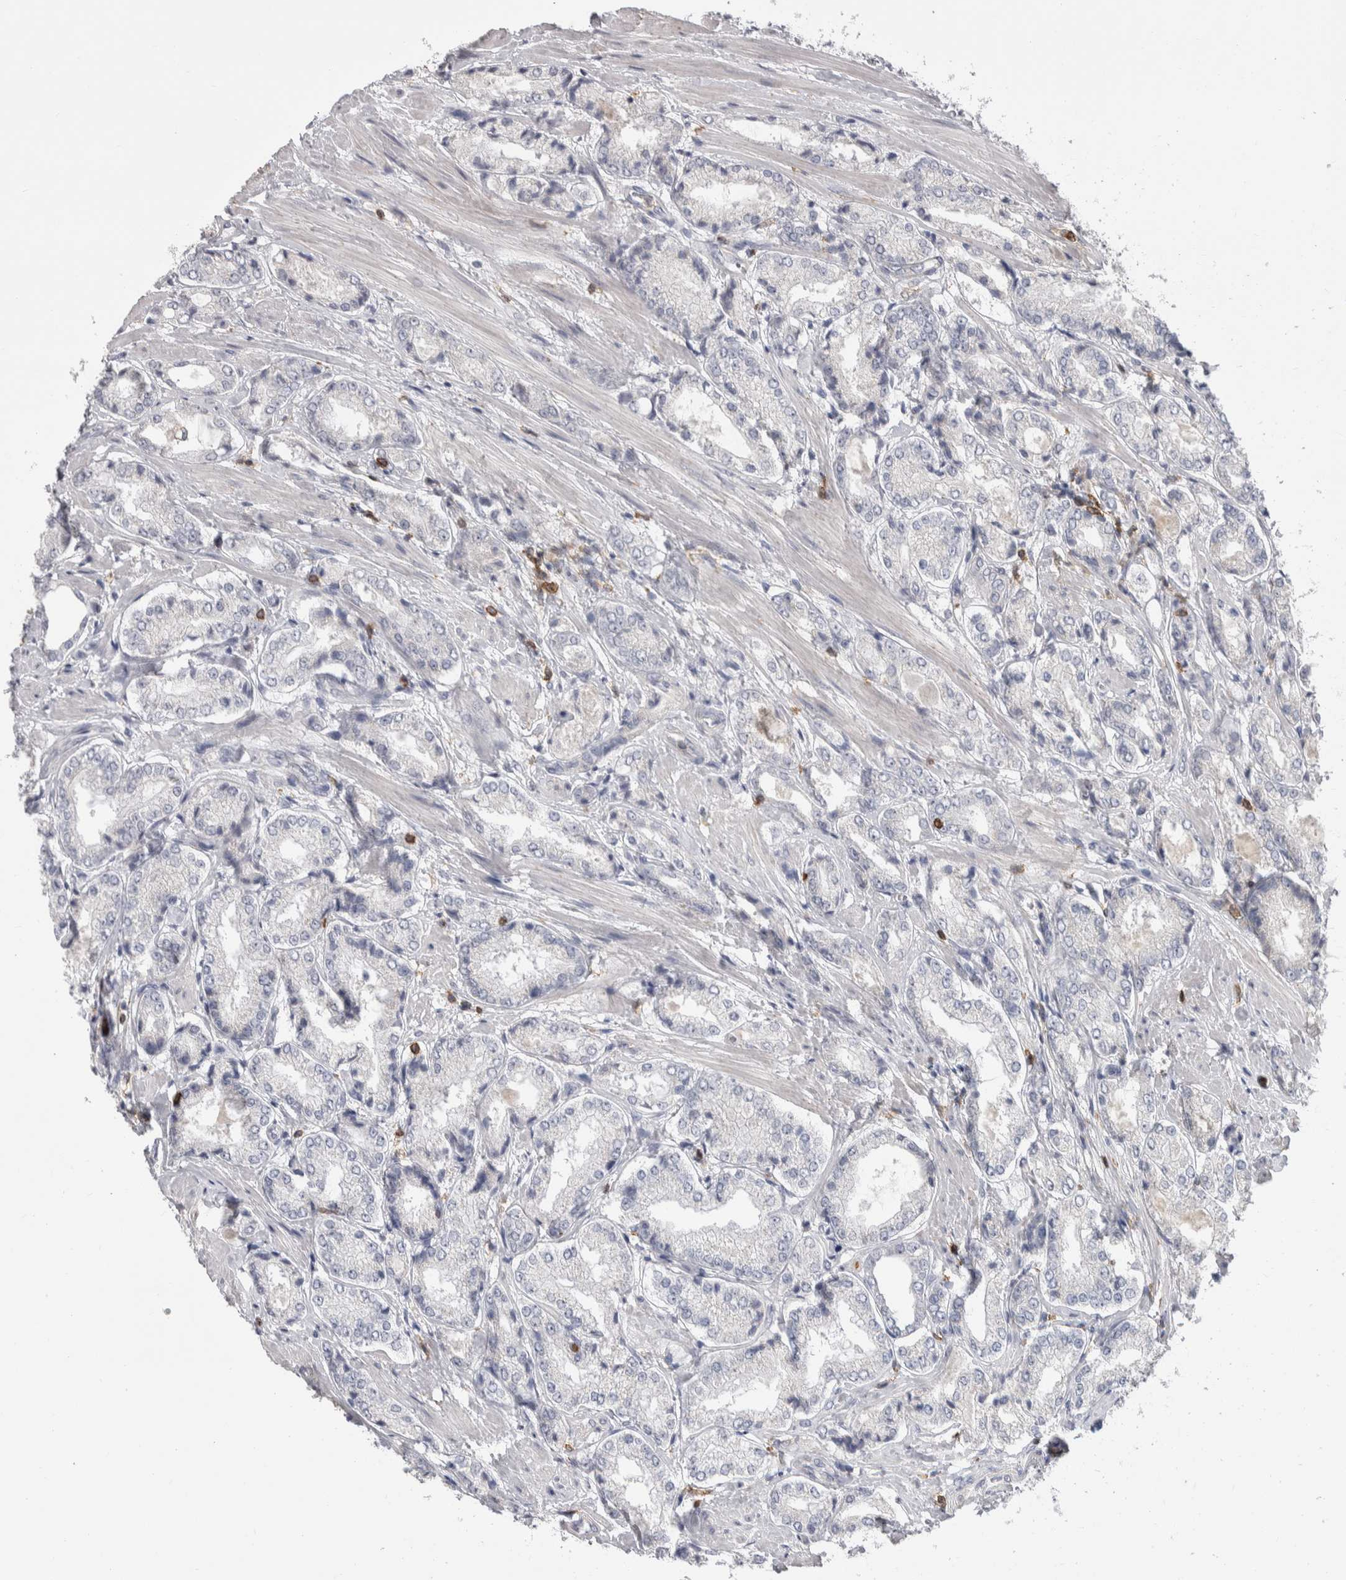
{"staining": {"intensity": "negative", "quantity": "none", "location": "none"}, "tissue": "prostate cancer", "cell_type": "Tumor cells", "image_type": "cancer", "snomed": [{"axis": "morphology", "description": "Adenocarcinoma, Low grade"}, {"axis": "topography", "description": "Prostate"}], "caption": "This is a micrograph of immunohistochemistry (IHC) staining of low-grade adenocarcinoma (prostate), which shows no expression in tumor cells.", "gene": "CEP295NL", "patient": {"sex": "male", "age": 62}}